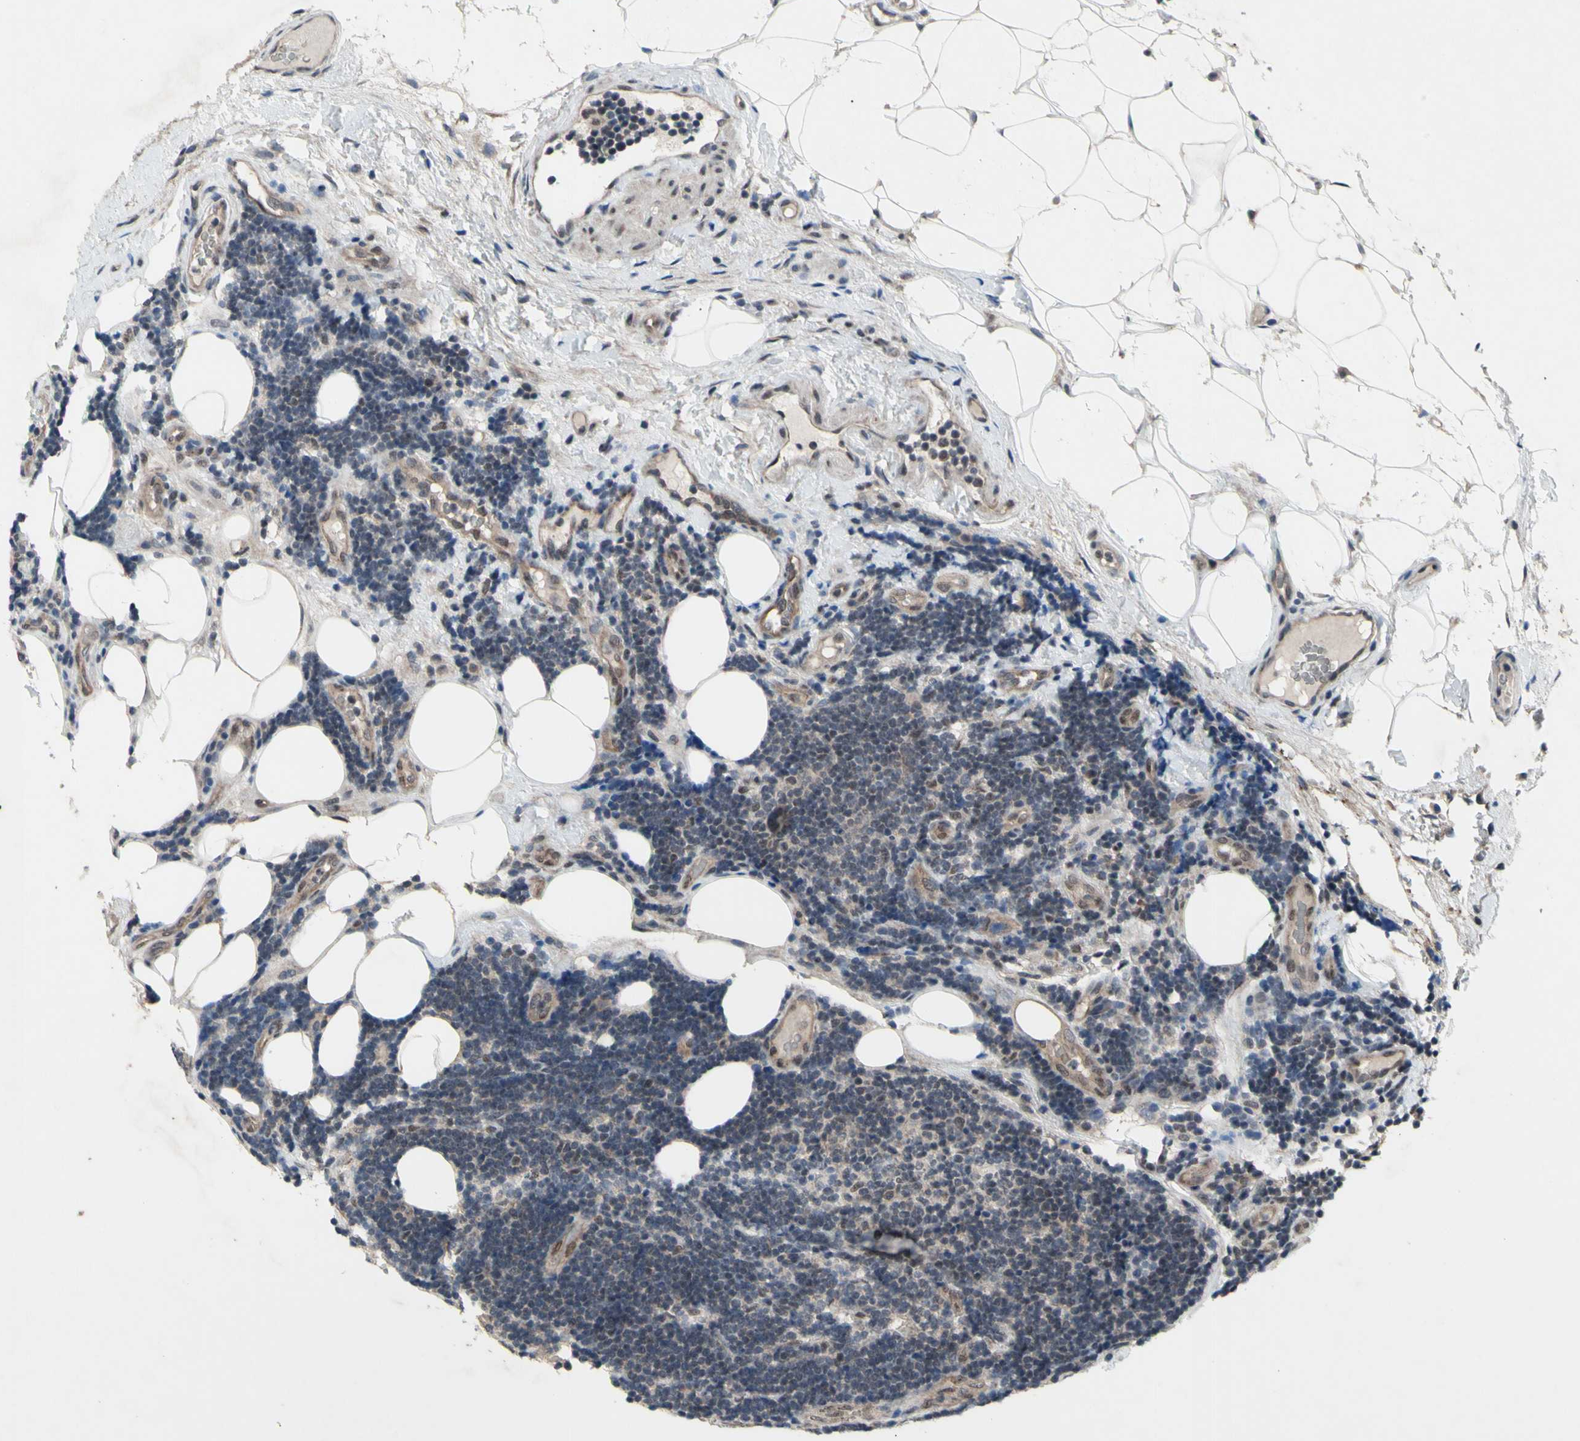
{"staining": {"intensity": "negative", "quantity": "none", "location": "none"}, "tissue": "lymphoma", "cell_type": "Tumor cells", "image_type": "cancer", "snomed": [{"axis": "morphology", "description": "Malignant lymphoma, non-Hodgkin's type, Low grade"}, {"axis": "topography", "description": "Lymph node"}], "caption": "A micrograph of human low-grade malignant lymphoma, non-Hodgkin's type is negative for staining in tumor cells. The staining was performed using DAB to visualize the protein expression in brown, while the nuclei were stained in blue with hematoxylin (Magnification: 20x).", "gene": "TRDMT1", "patient": {"sex": "male", "age": 83}}